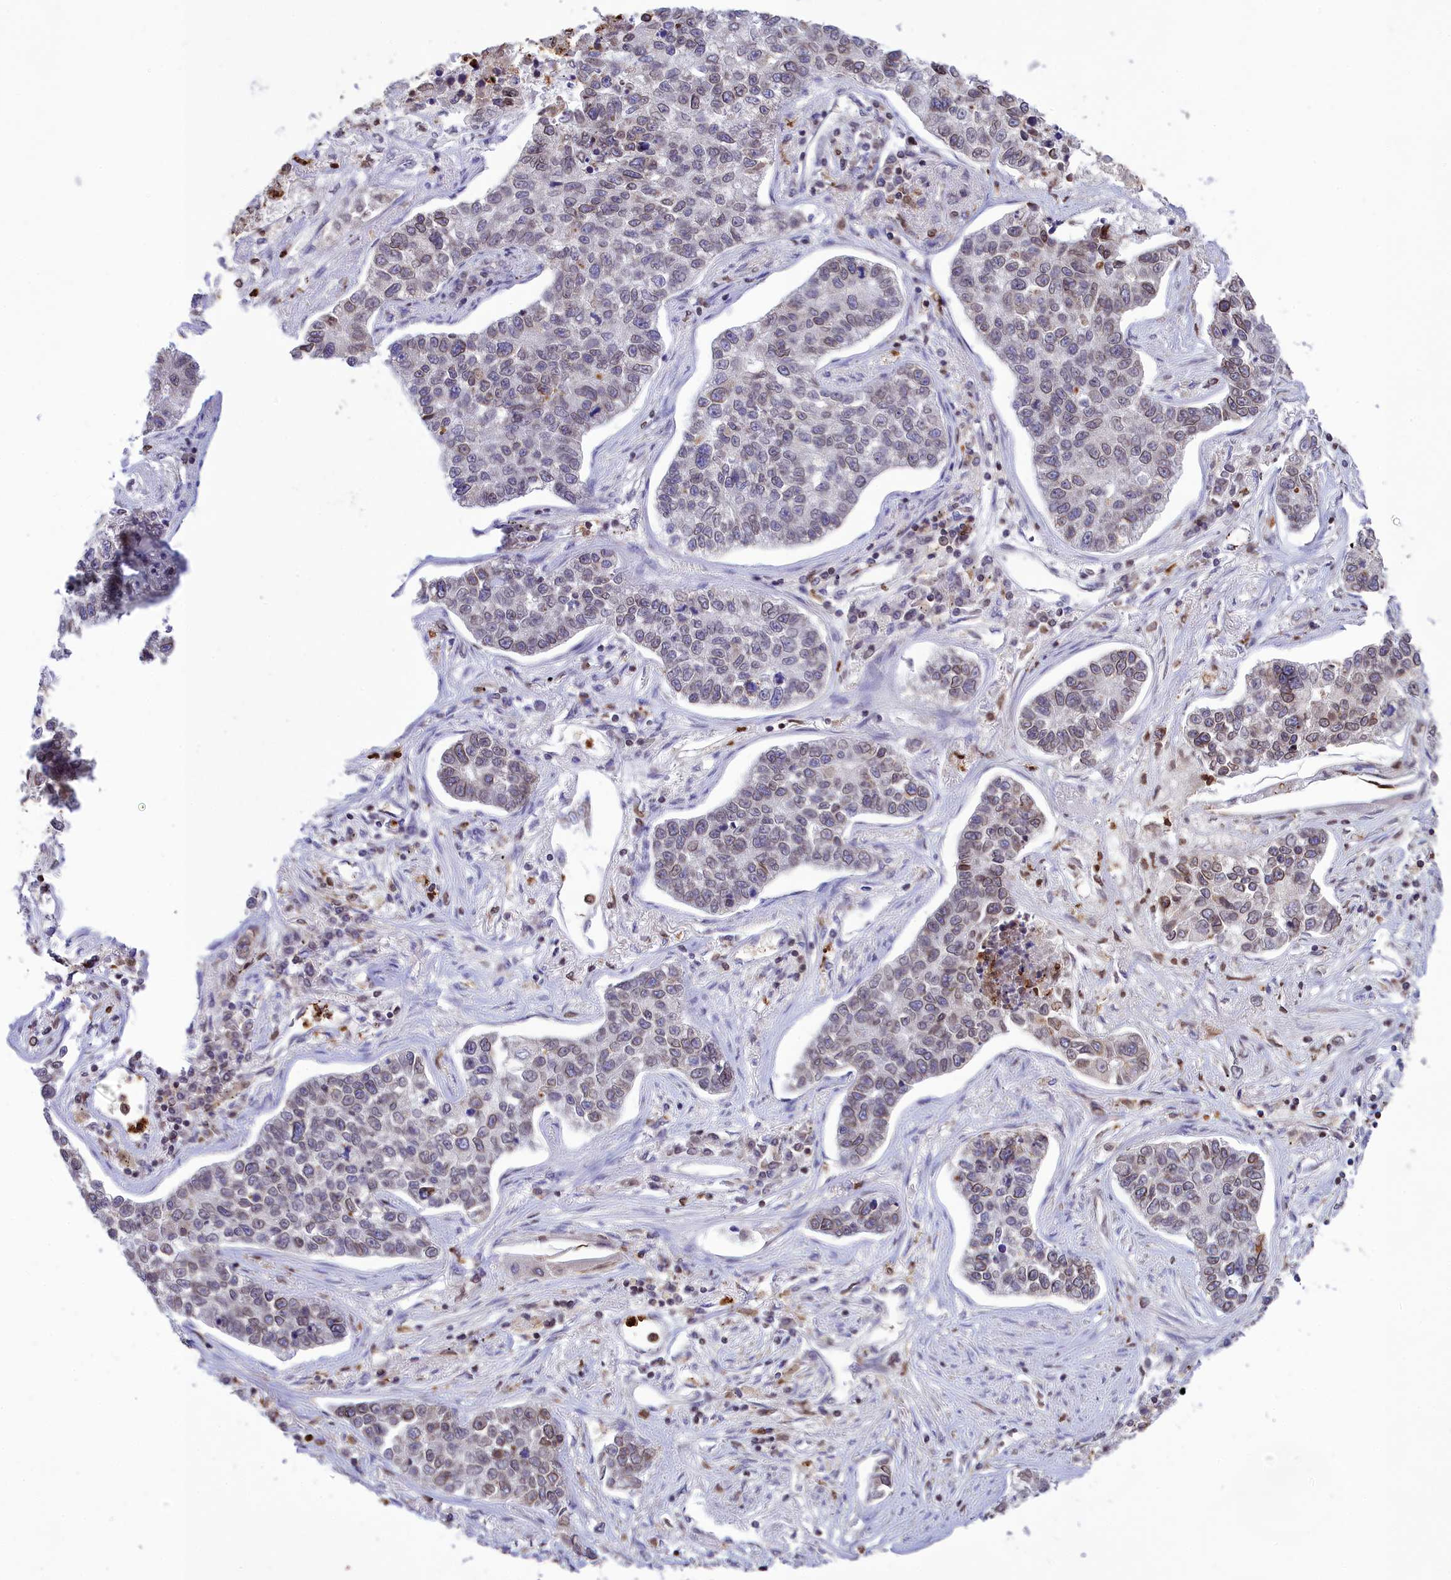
{"staining": {"intensity": "weak", "quantity": "<25%", "location": "nuclear"}, "tissue": "lung cancer", "cell_type": "Tumor cells", "image_type": "cancer", "snomed": [{"axis": "morphology", "description": "Adenocarcinoma, NOS"}, {"axis": "topography", "description": "Lung"}], "caption": "There is no significant positivity in tumor cells of lung cancer.", "gene": "PKHD1L1", "patient": {"sex": "male", "age": 49}}